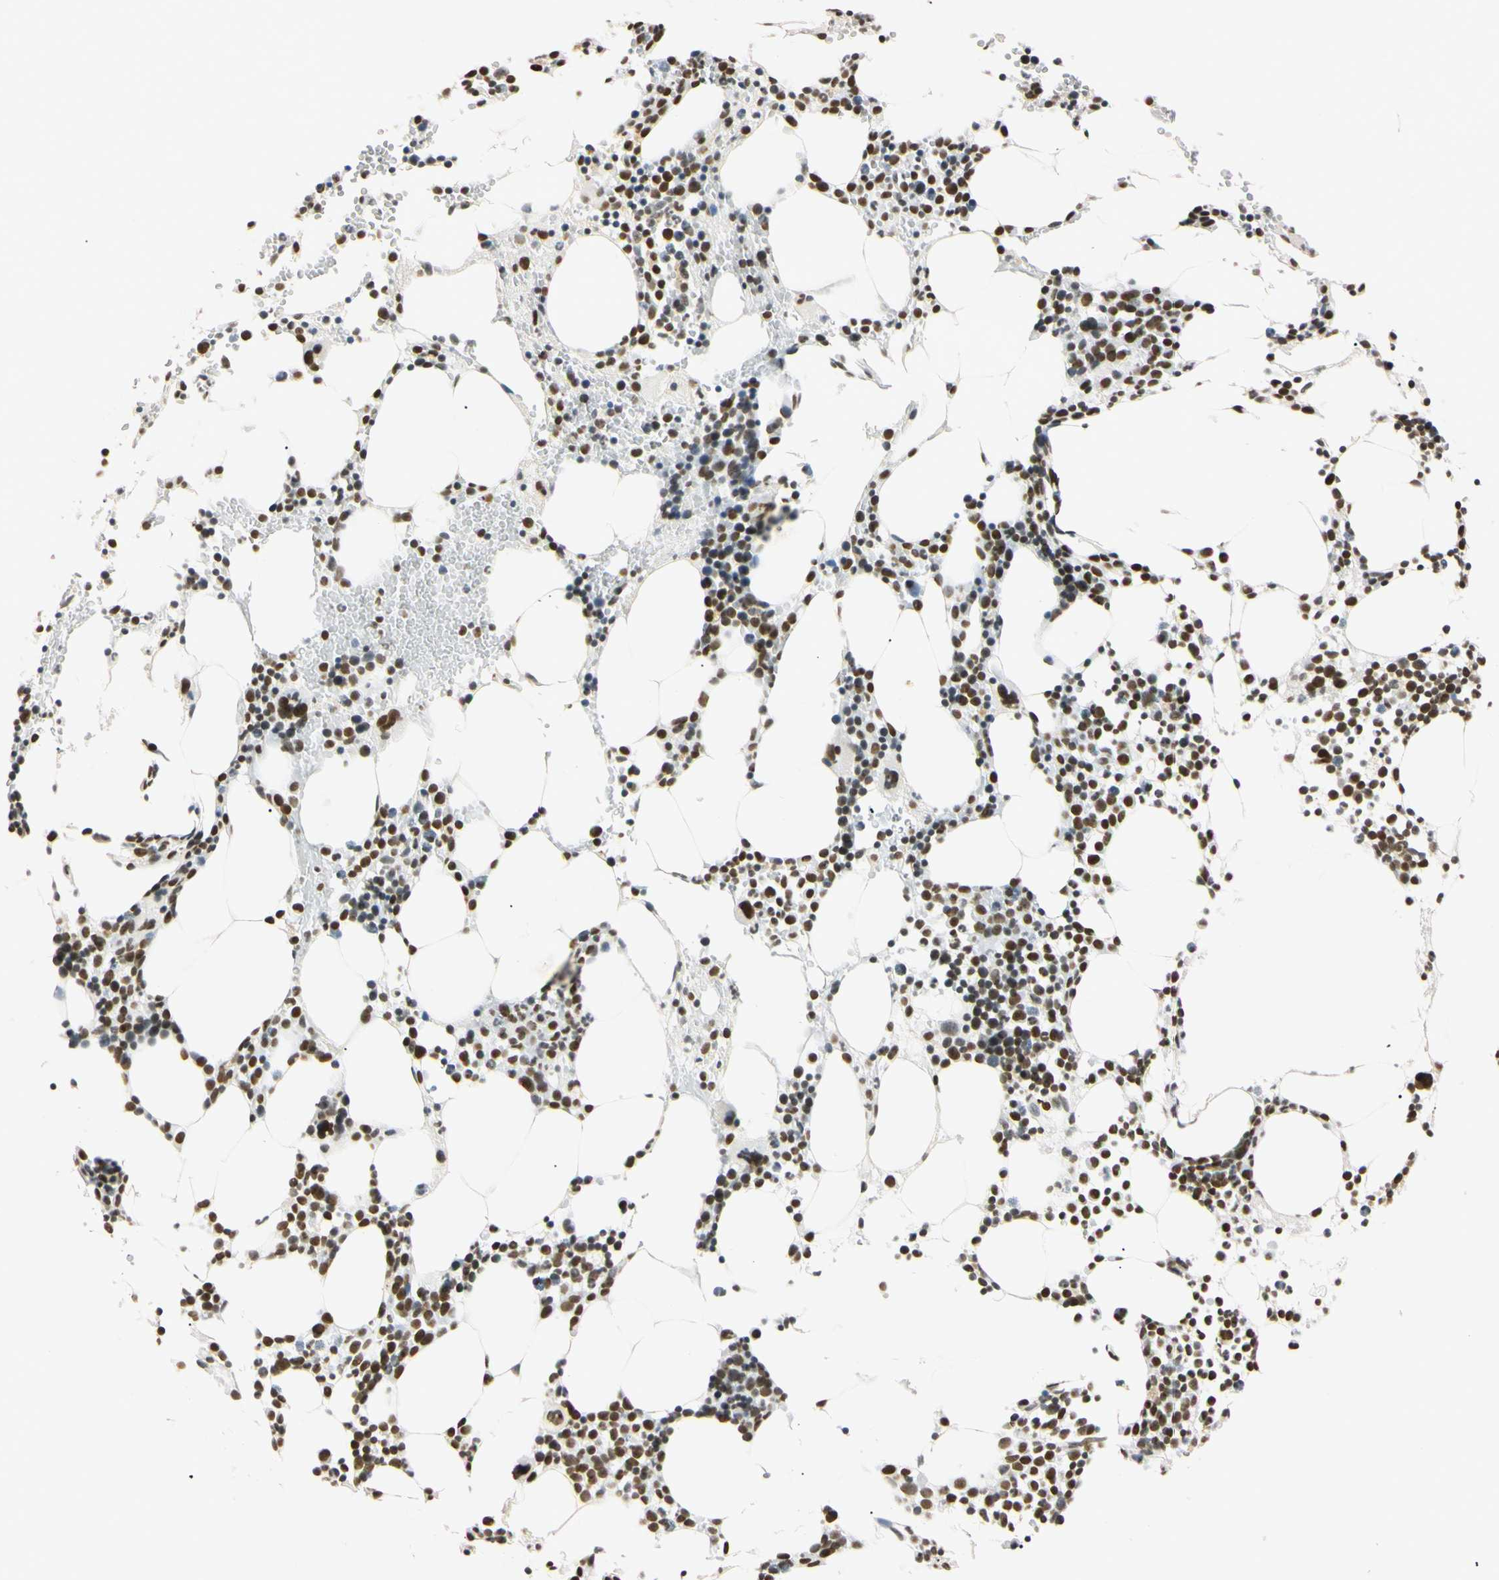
{"staining": {"intensity": "strong", "quantity": ">75%", "location": "nuclear"}, "tissue": "bone marrow", "cell_type": "Hematopoietic cells", "image_type": "normal", "snomed": [{"axis": "morphology", "description": "Normal tissue, NOS"}, {"axis": "morphology", "description": "Inflammation, NOS"}, {"axis": "topography", "description": "Bone marrow"}], "caption": "Bone marrow stained with immunohistochemistry displays strong nuclear staining in about >75% of hematopoietic cells.", "gene": "SMARCA5", "patient": {"sex": "male", "age": 42}}